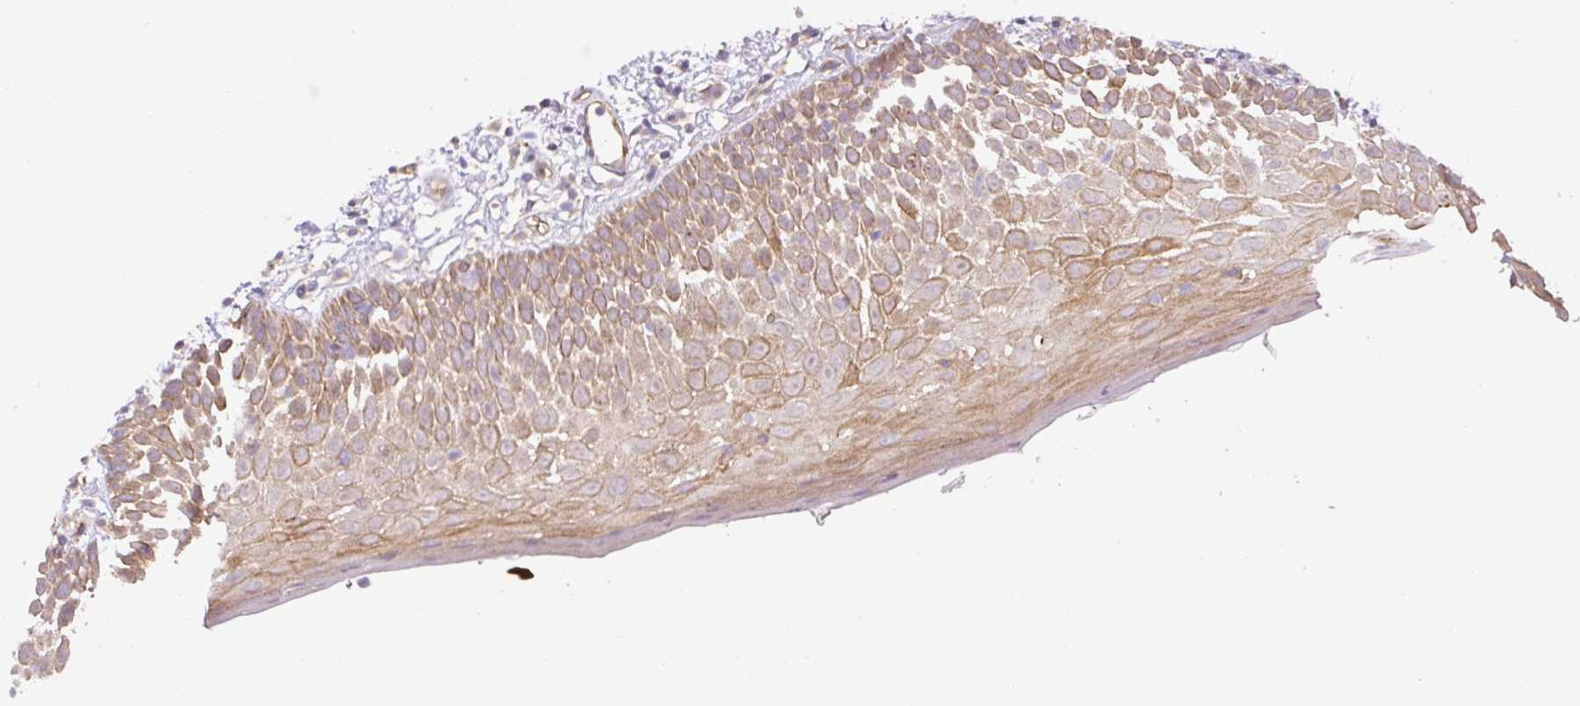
{"staining": {"intensity": "moderate", "quantity": "25%-75%", "location": "cytoplasmic/membranous"}, "tissue": "oral mucosa", "cell_type": "Squamous epithelial cells", "image_type": "normal", "snomed": [{"axis": "morphology", "description": "Normal tissue, NOS"}, {"axis": "morphology", "description": "Squamous cell carcinoma, NOS"}, {"axis": "topography", "description": "Oral tissue"}, {"axis": "topography", "description": "Tounge, NOS"}, {"axis": "topography", "description": "Head-Neck"}], "caption": "Immunohistochemical staining of normal human oral mucosa demonstrates 25%-75% levels of moderate cytoplasmic/membranous protein staining in about 25%-75% of squamous epithelial cells.", "gene": "PPME1", "patient": {"sex": "male", "age": 76}}